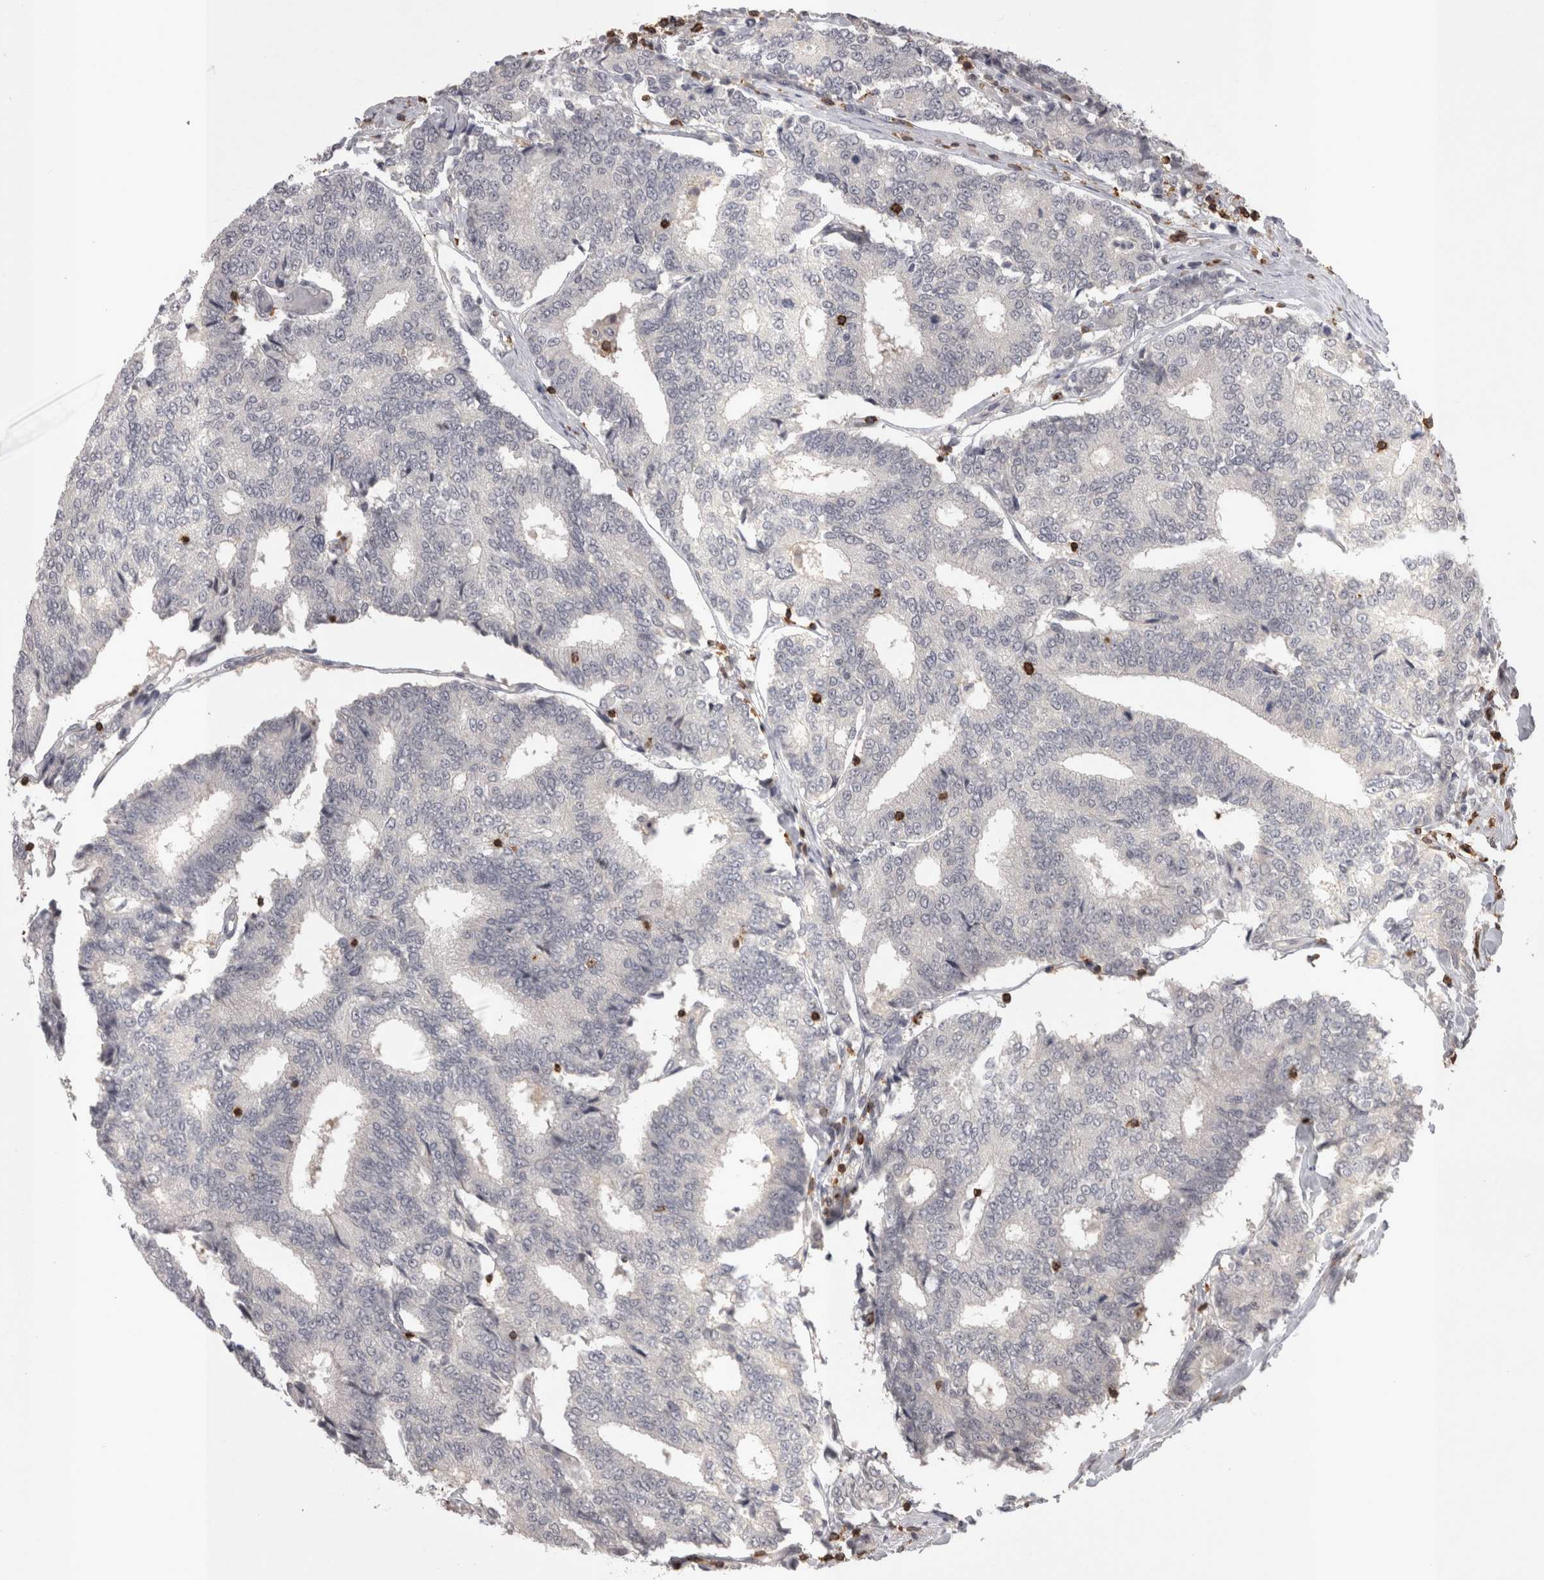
{"staining": {"intensity": "negative", "quantity": "none", "location": "none"}, "tissue": "prostate cancer", "cell_type": "Tumor cells", "image_type": "cancer", "snomed": [{"axis": "morphology", "description": "Normal tissue, NOS"}, {"axis": "morphology", "description": "Adenocarcinoma, High grade"}, {"axis": "topography", "description": "Prostate"}, {"axis": "topography", "description": "Seminal veicle"}], "caption": "High-grade adenocarcinoma (prostate) was stained to show a protein in brown. There is no significant staining in tumor cells.", "gene": "SKAP1", "patient": {"sex": "male", "age": 55}}